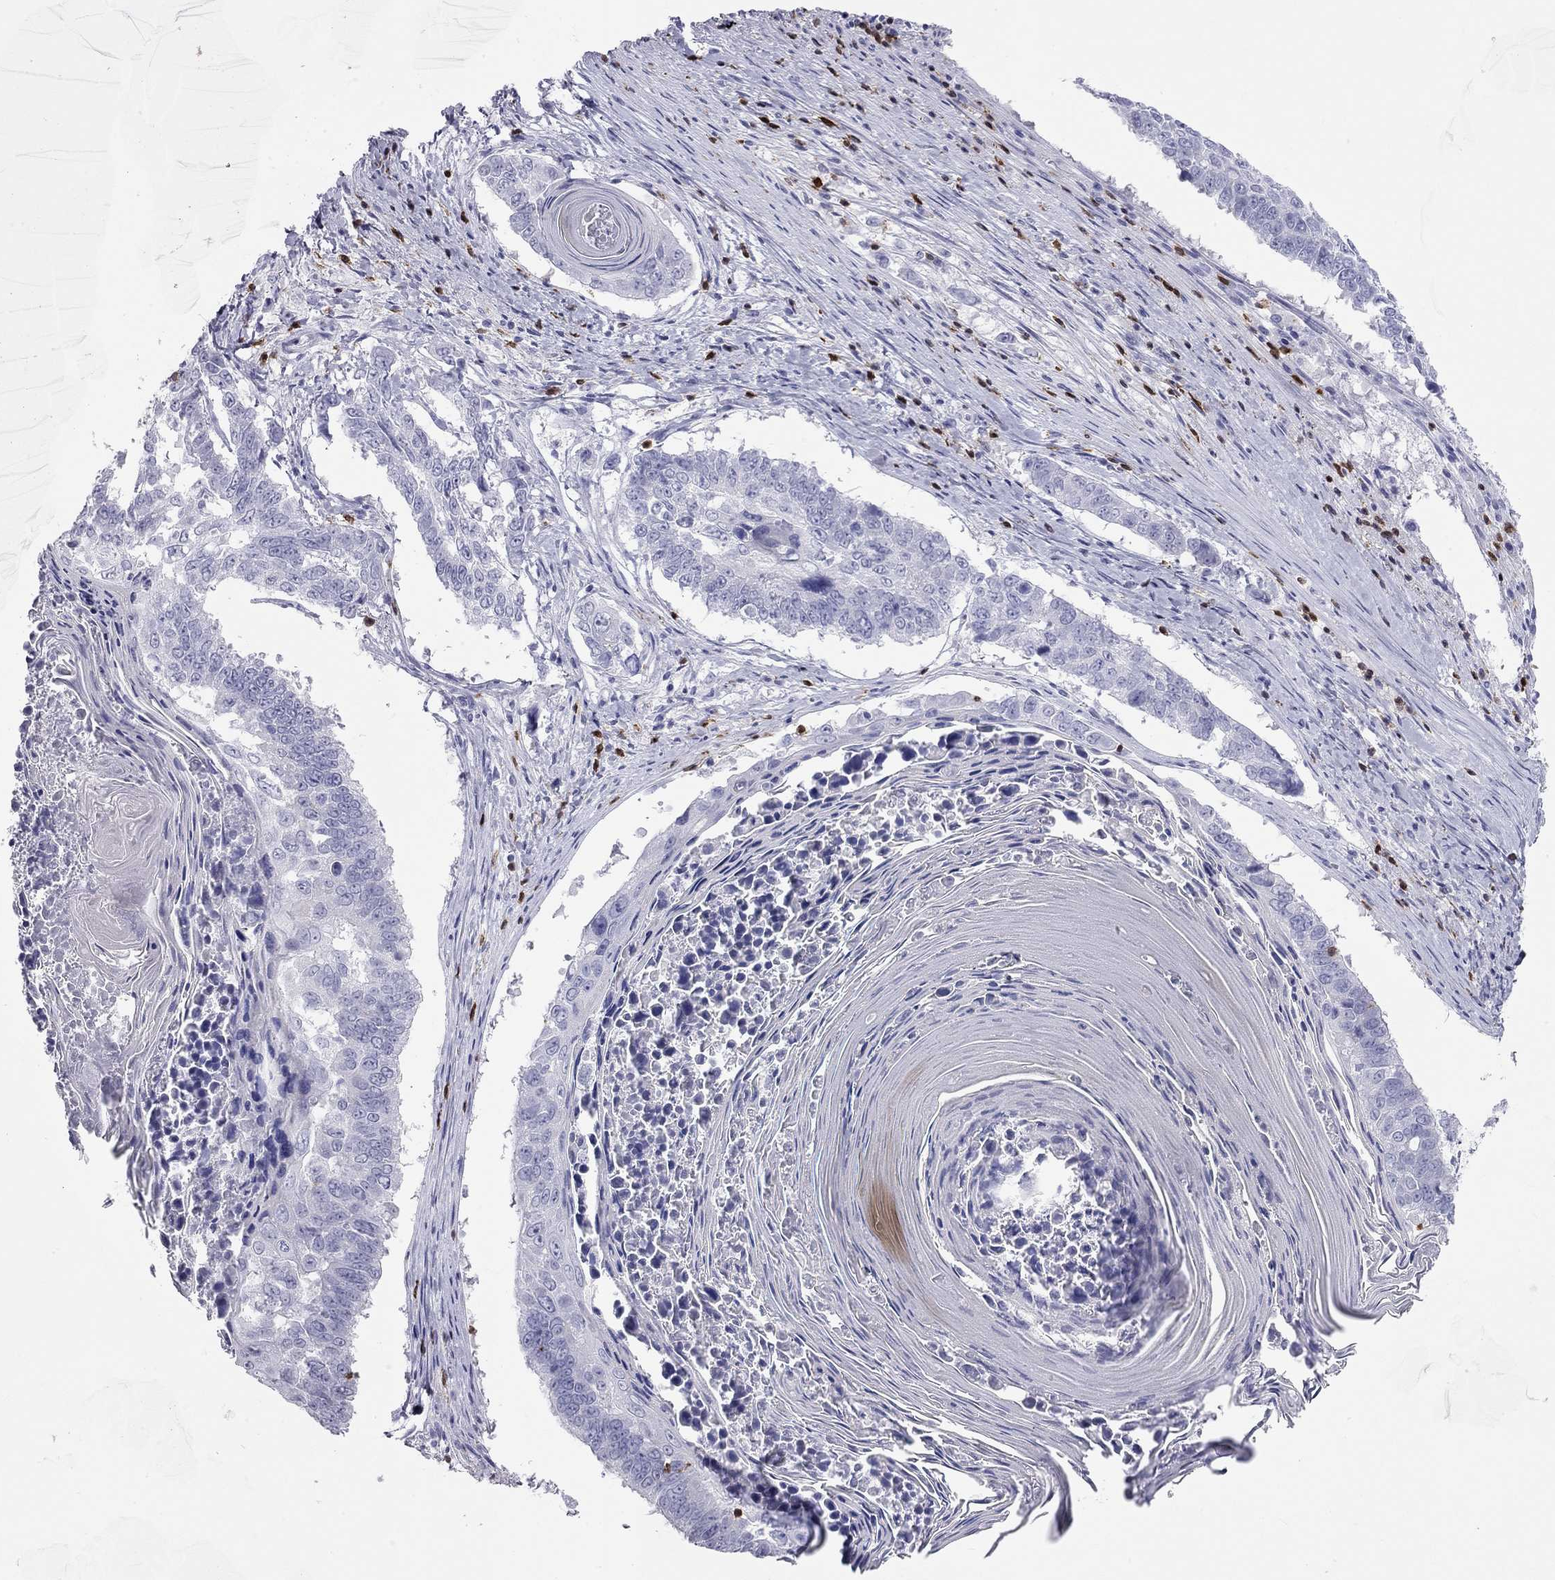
{"staining": {"intensity": "negative", "quantity": "none", "location": "none"}, "tissue": "lung cancer", "cell_type": "Tumor cells", "image_type": "cancer", "snomed": [{"axis": "morphology", "description": "Squamous cell carcinoma, NOS"}, {"axis": "topography", "description": "Lung"}], "caption": "Tumor cells are negative for brown protein staining in squamous cell carcinoma (lung).", "gene": "SH2D2A", "patient": {"sex": "male", "age": 73}}